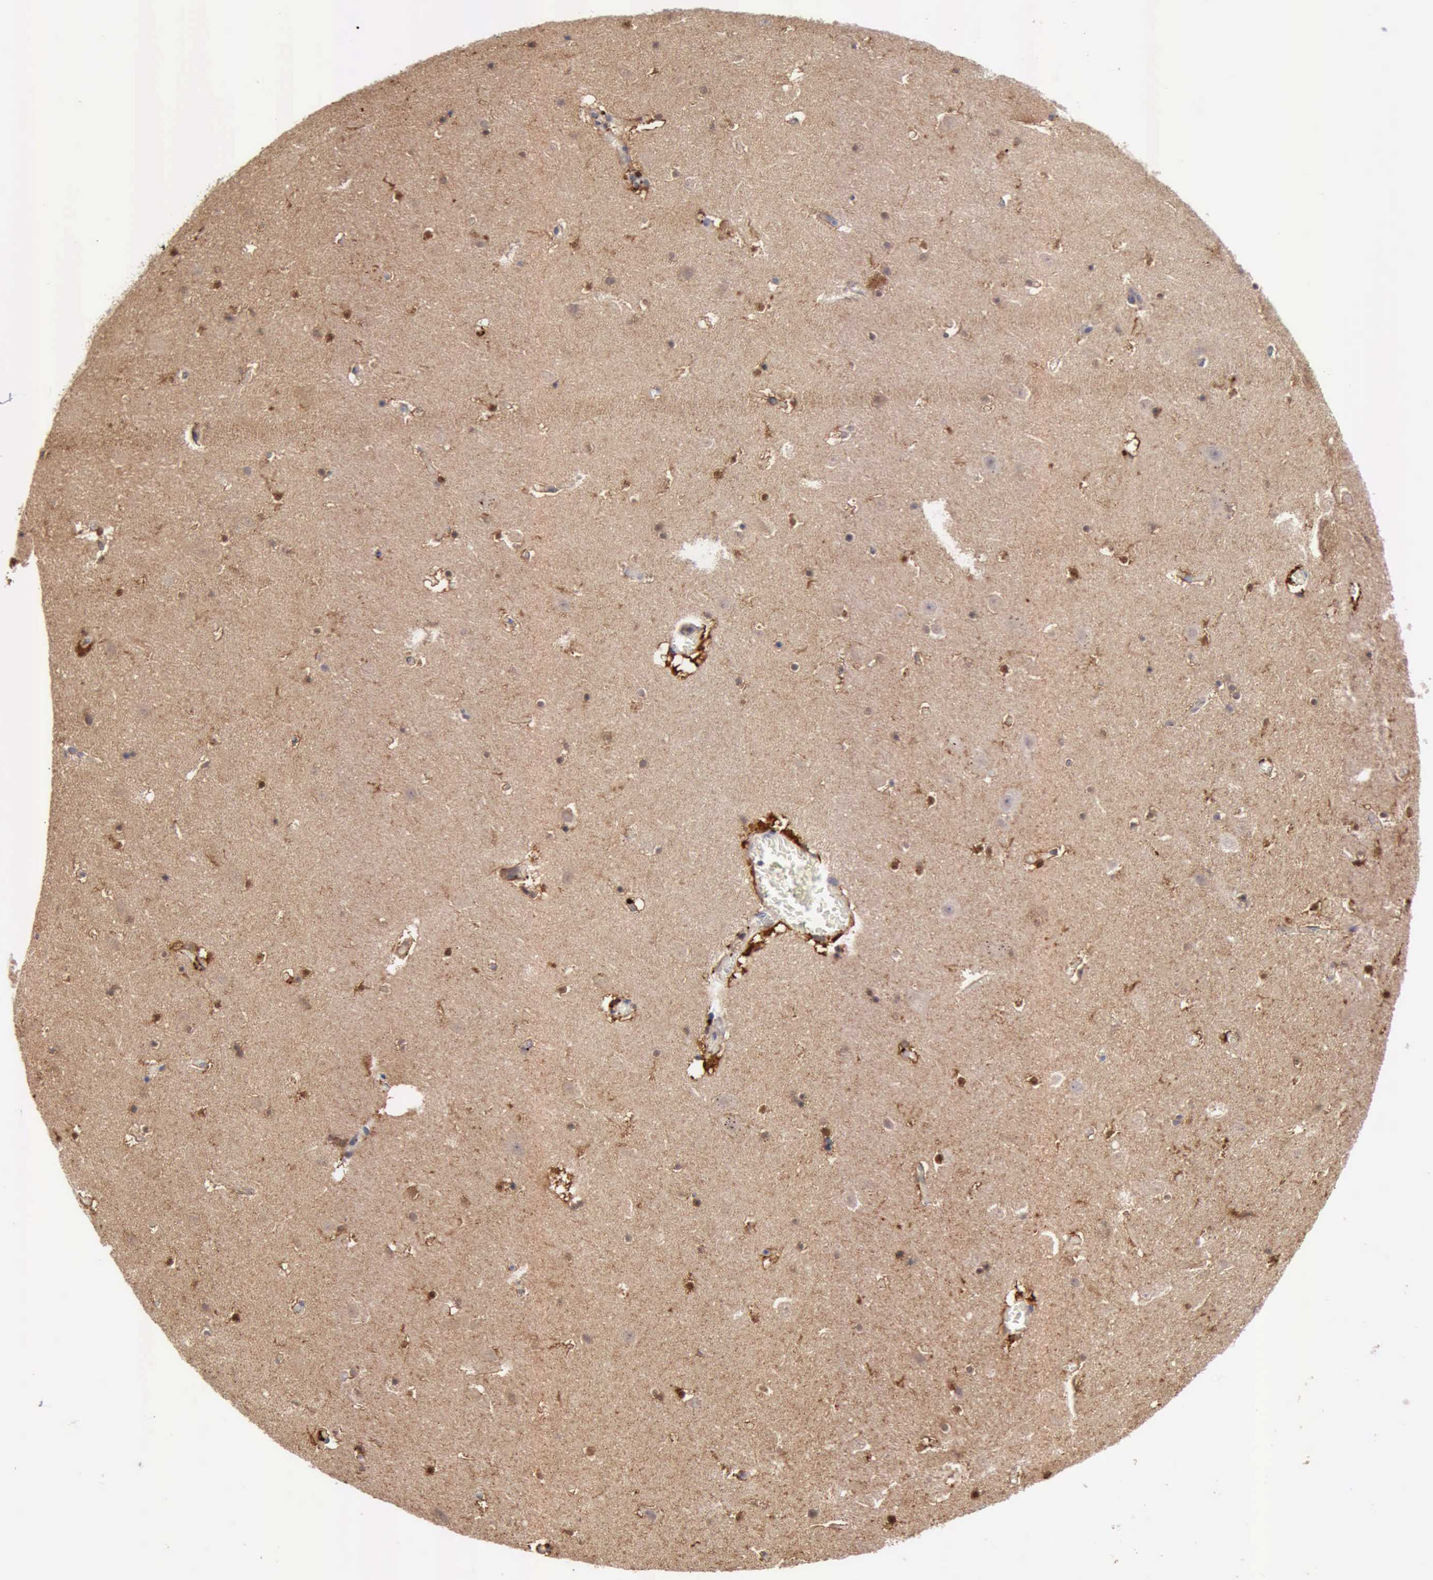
{"staining": {"intensity": "weak", "quantity": "25%-75%", "location": "cytoplasmic/membranous"}, "tissue": "hippocampus", "cell_type": "Glial cells", "image_type": "normal", "snomed": [{"axis": "morphology", "description": "Normal tissue, NOS"}, {"axis": "topography", "description": "Hippocampus"}], "caption": "Approximately 25%-75% of glial cells in benign human hippocampus reveal weak cytoplasmic/membranous protein expression as visualized by brown immunohistochemical staining.", "gene": "PTGR2", "patient": {"sex": "male", "age": 45}}